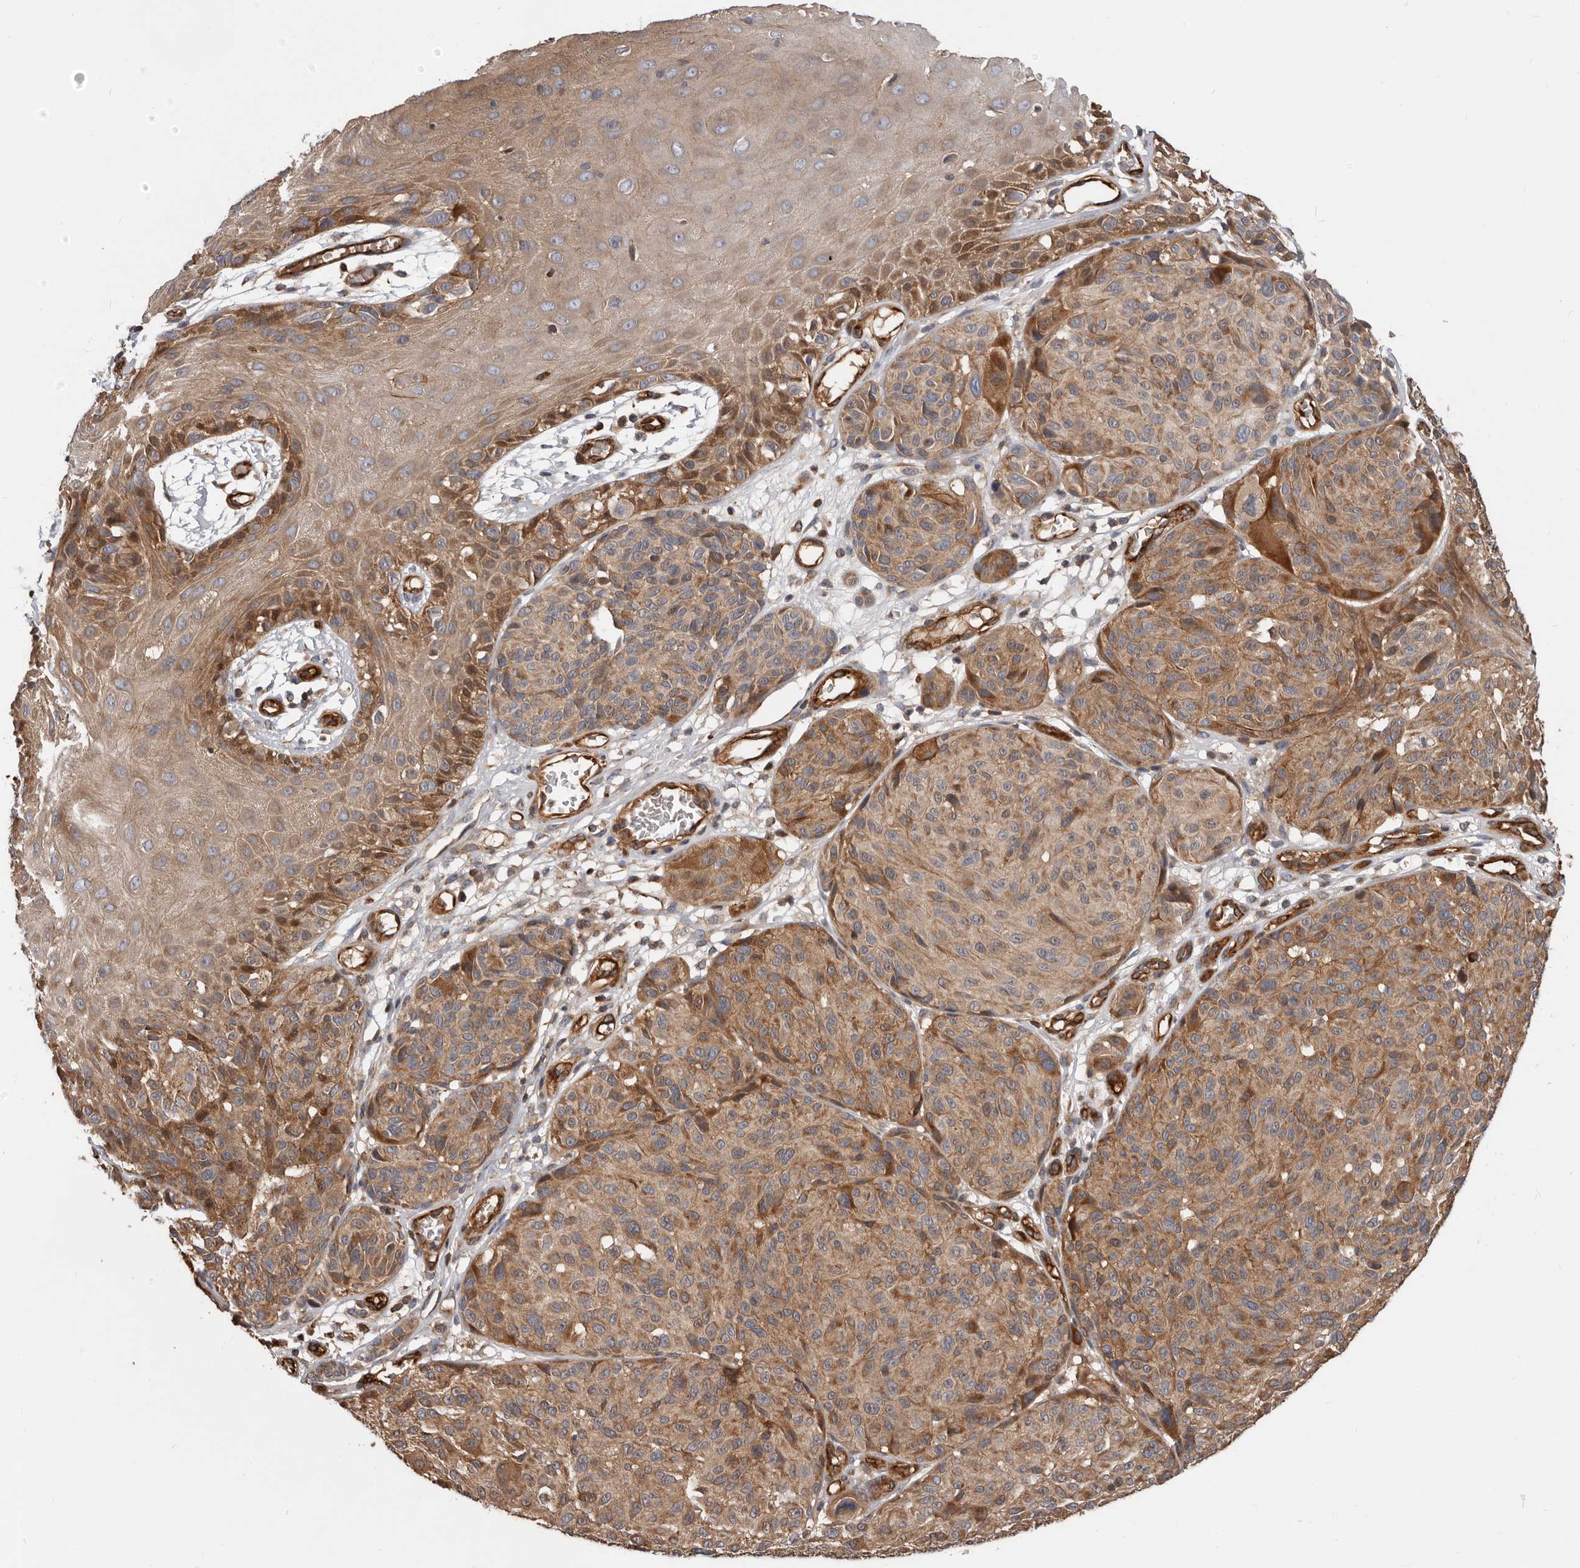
{"staining": {"intensity": "moderate", "quantity": ">75%", "location": "cytoplasmic/membranous"}, "tissue": "melanoma", "cell_type": "Tumor cells", "image_type": "cancer", "snomed": [{"axis": "morphology", "description": "Malignant melanoma, NOS"}, {"axis": "topography", "description": "Skin"}], "caption": "Immunohistochemical staining of melanoma exhibits moderate cytoplasmic/membranous protein expression in approximately >75% of tumor cells. (IHC, brightfield microscopy, high magnification).", "gene": "PNRC2", "patient": {"sex": "male", "age": 83}}